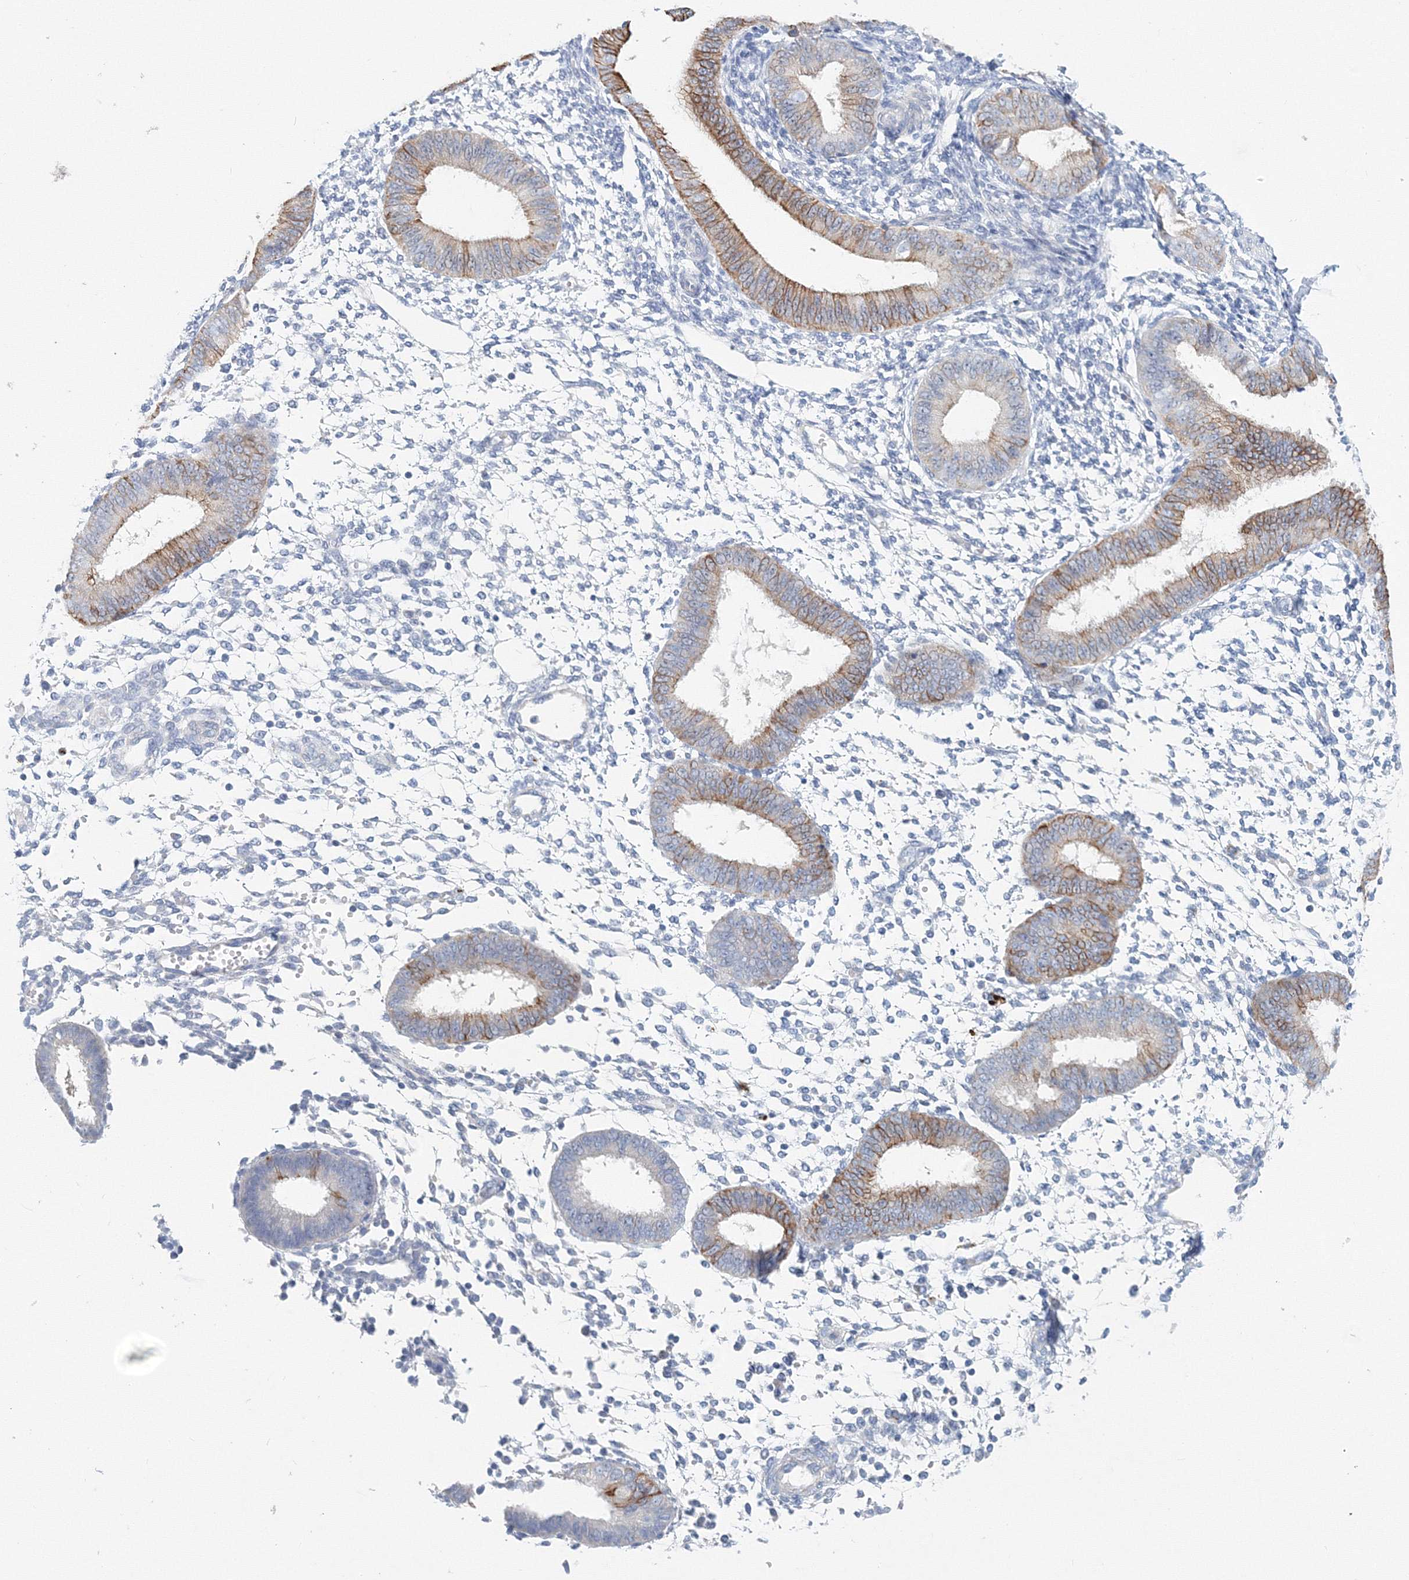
{"staining": {"intensity": "negative", "quantity": "none", "location": "none"}, "tissue": "endometrium", "cell_type": "Cells in endometrial stroma", "image_type": "normal", "snomed": [{"axis": "morphology", "description": "Normal tissue, NOS"}, {"axis": "topography", "description": "Uterus"}, {"axis": "topography", "description": "Endometrium"}], "caption": "The photomicrograph reveals no staining of cells in endometrial stroma in normal endometrium.", "gene": "LRRIQ4", "patient": {"sex": "female", "age": 48}}